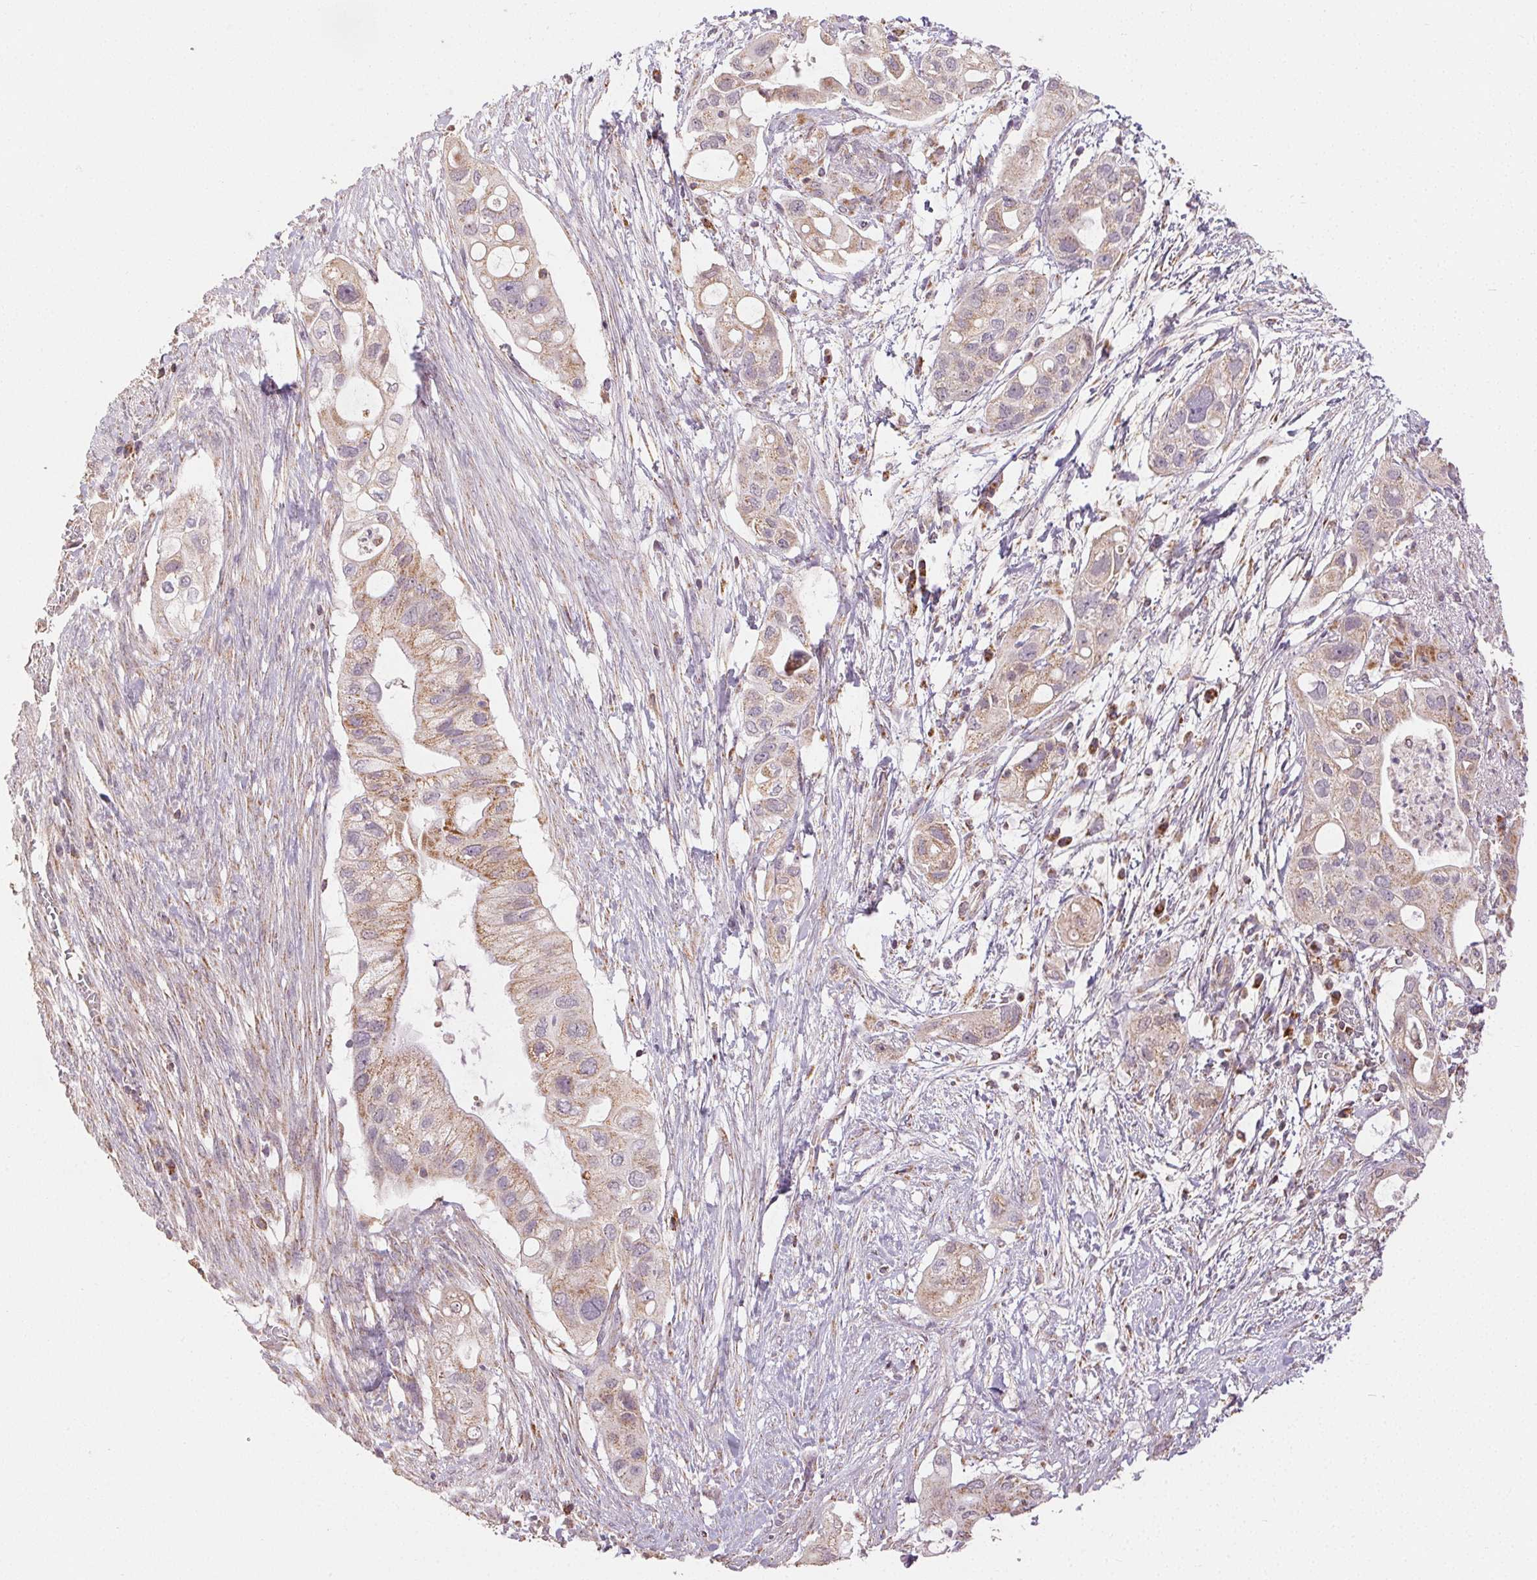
{"staining": {"intensity": "weak", "quantity": ">75%", "location": "cytoplasmic/membranous"}, "tissue": "pancreatic cancer", "cell_type": "Tumor cells", "image_type": "cancer", "snomed": [{"axis": "morphology", "description": "Adenocarcinoma, NOS"}, {"axis": "topography", "description": "Pancreas"}], "caption": "Tumor cells show low levels of weak cytoplasmic/membranous expression in approximately >75% of cells in pancreatic cancer (adenocarcinoma).", "gene": "CLASP1", "patient": {"sex": "female", "age": 72}}